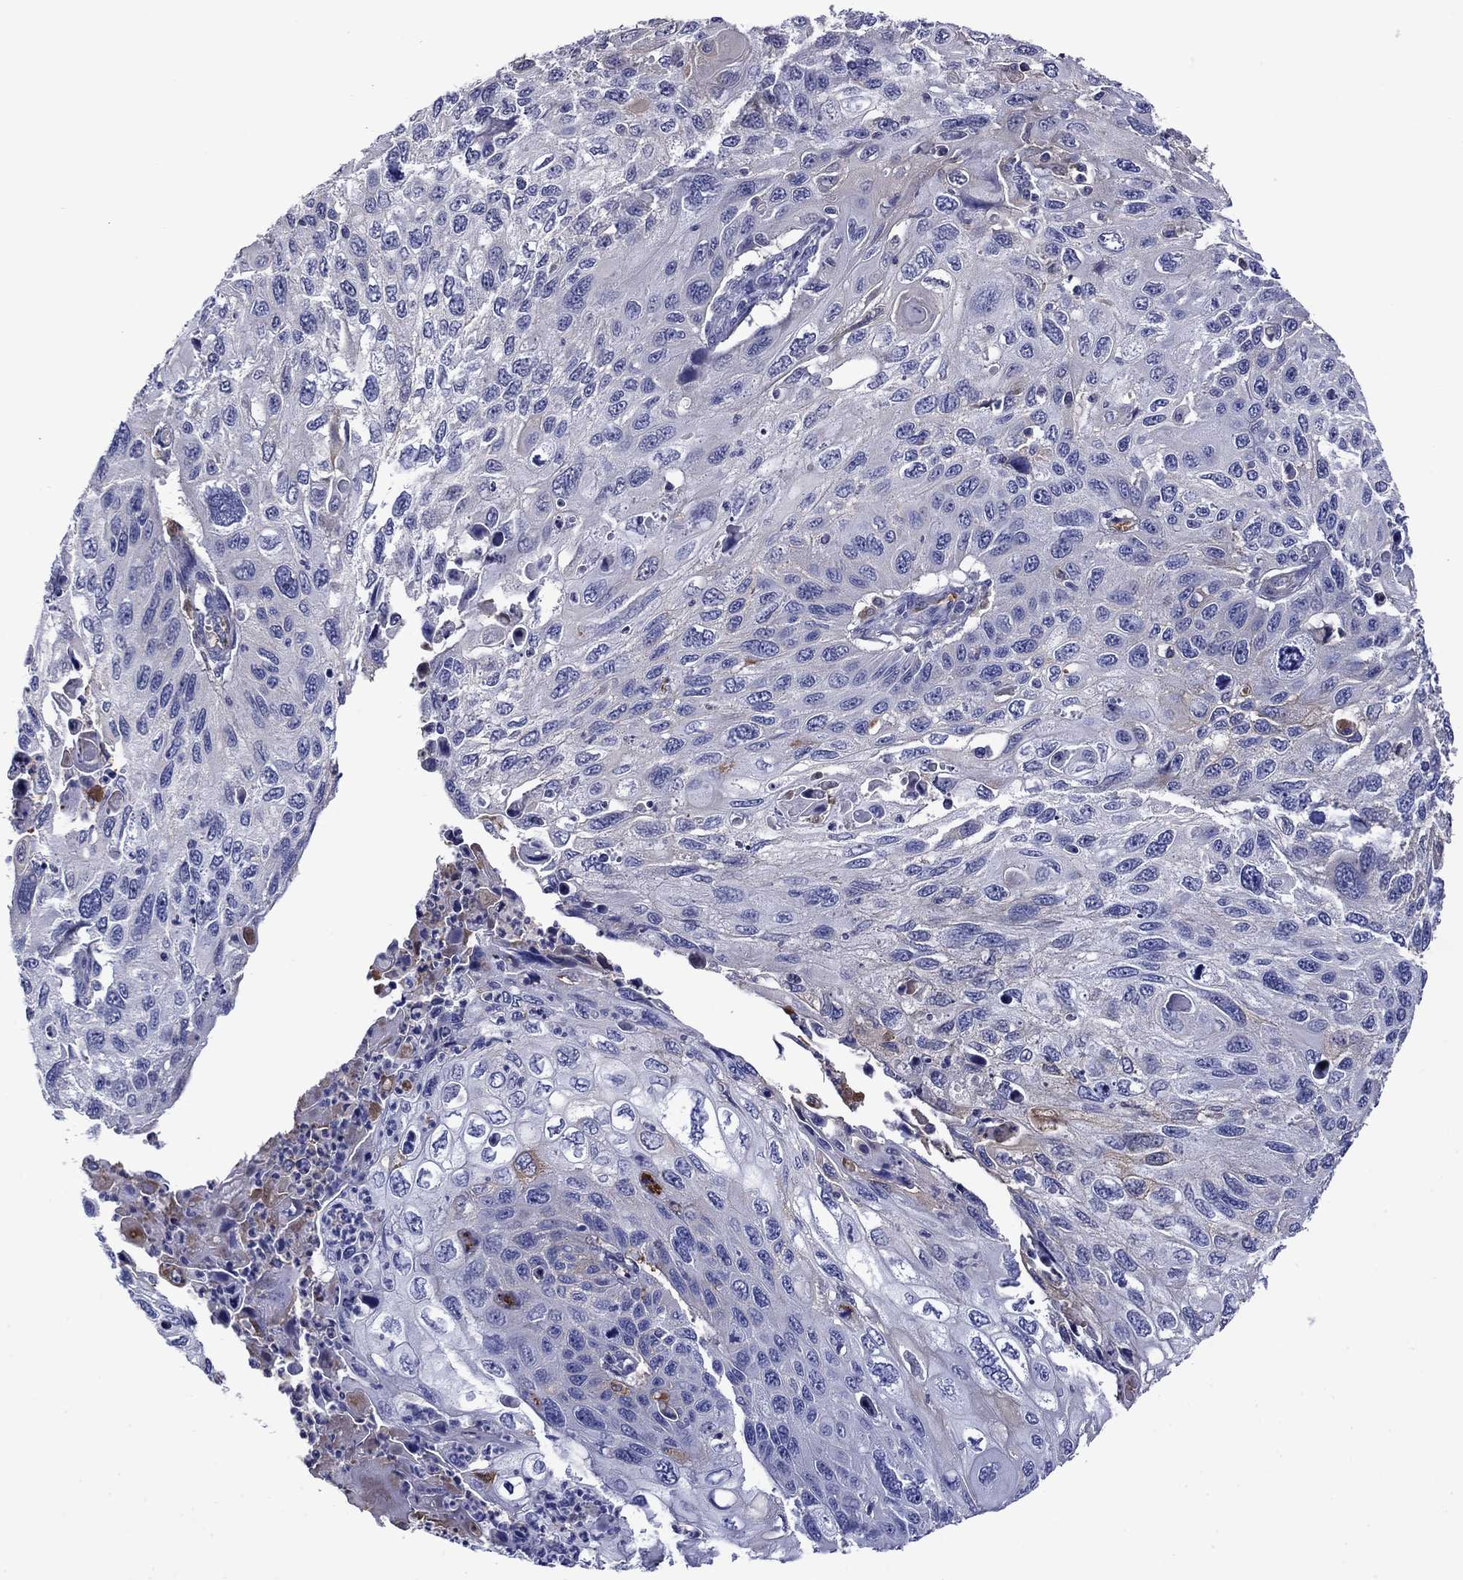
{"staining": {"intensity": "negative", "quantity": "none", "location": "none"}, "tissue": "cervical cancer", "cell_type": "Tumor cells", "image_type": "cancer", "snomed": [{"axis": "morphology", "description": "Squamous cell carcinoma, NOS"}, {"axis": "topography", "description": "Cervix"}], "caption": "Immunohistochemical staining of cervical cancer shows no significant positivity in tumor cells.", "gene": "APOA2", "patient": {"sex": "female", "age": 70}}